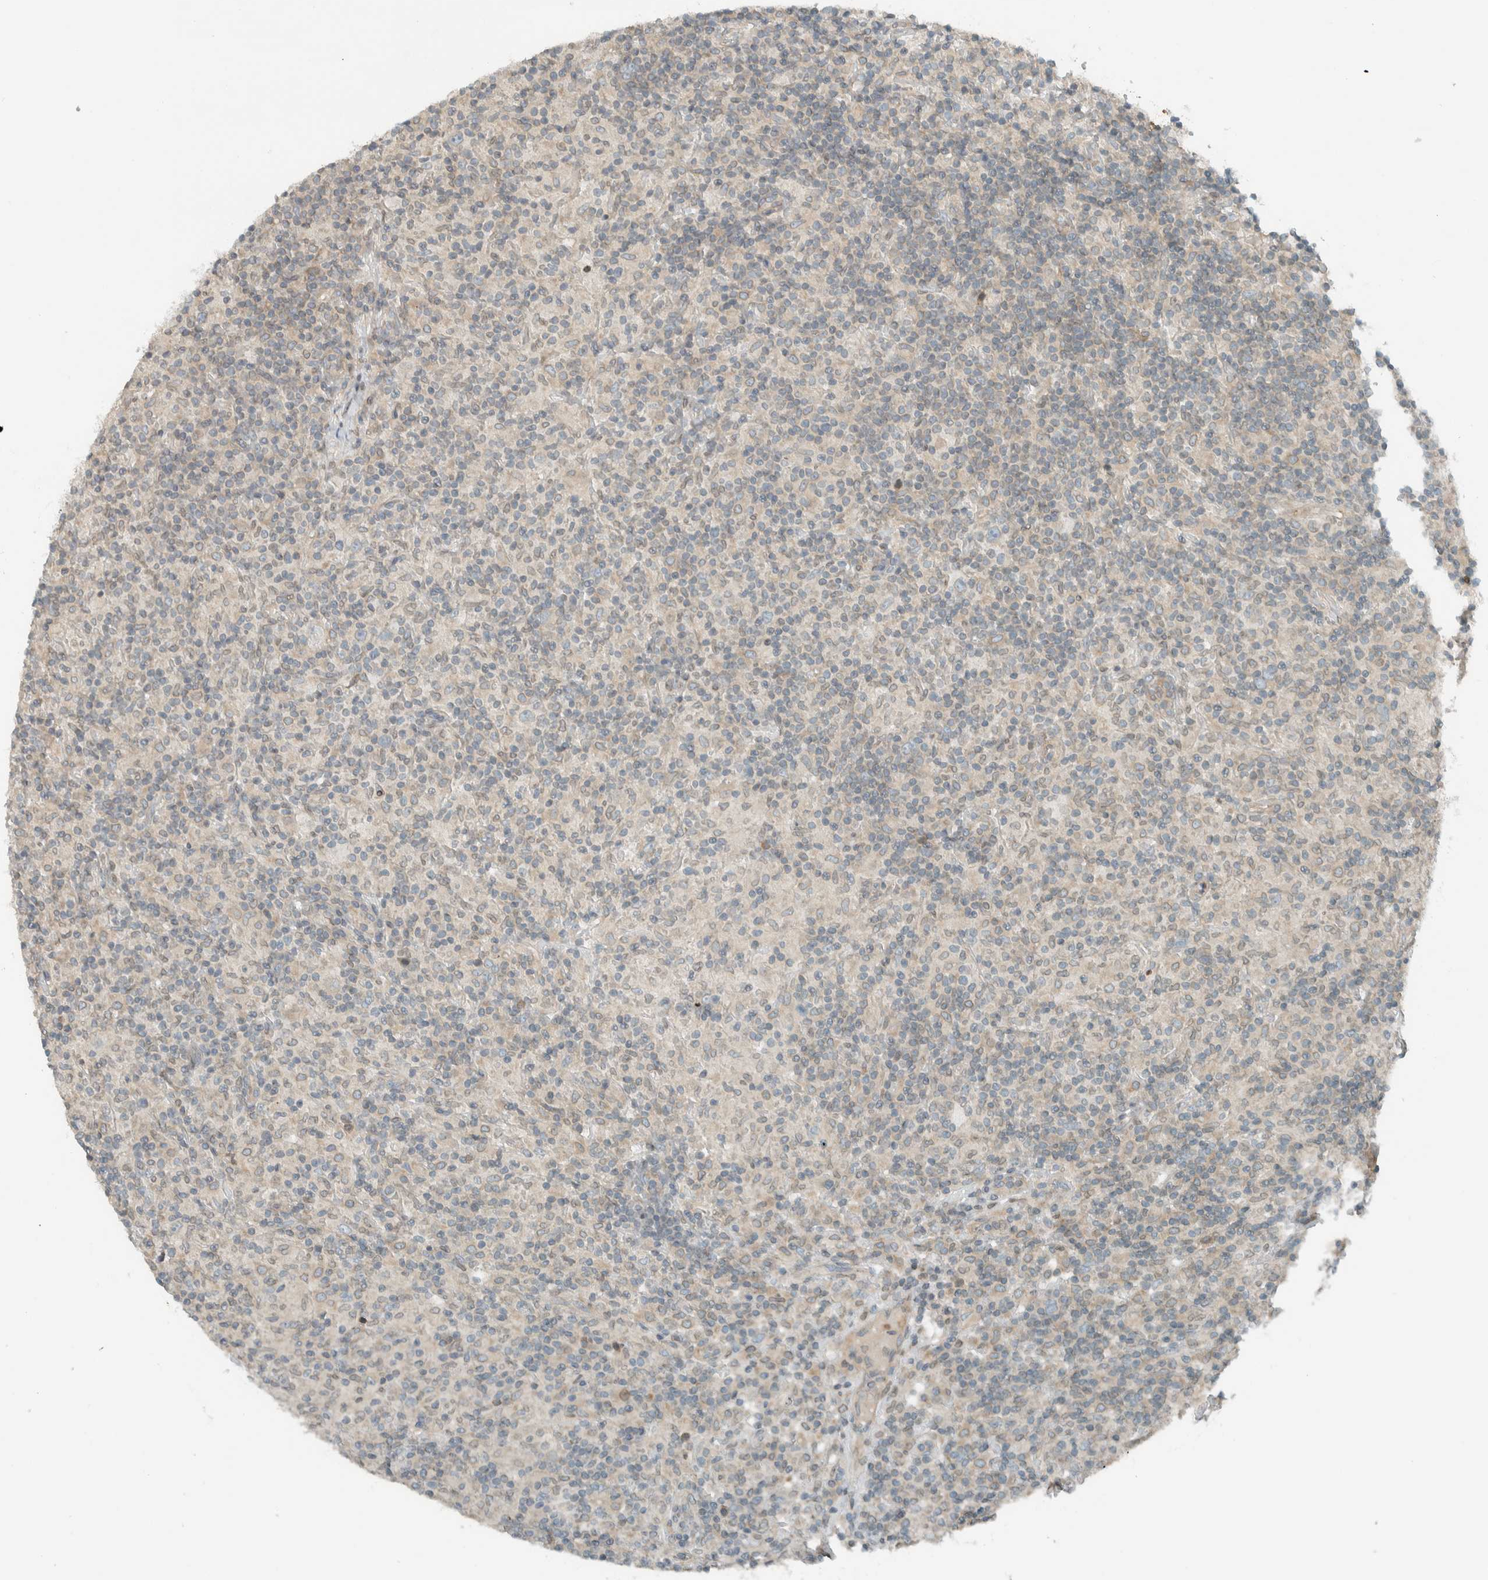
{"staining": {"intensity": "negative", "quantity": "none", "location": "none"}, "tissue": "lymphoma", "cell_type": "Tumor cells", "image_type": "cancer", "snomed": [{"axis": "morphology", "description": "Hodgkin's disease, NOS"}, {"axis": "topography", "description": "Lymph node"}], "caption": "A histopathology image of lymphoma stained for a protein demonstrates no brown staining in tumor cells.", "gene": "SEL1L", "patient": {"sex": "male", "age": 70}}